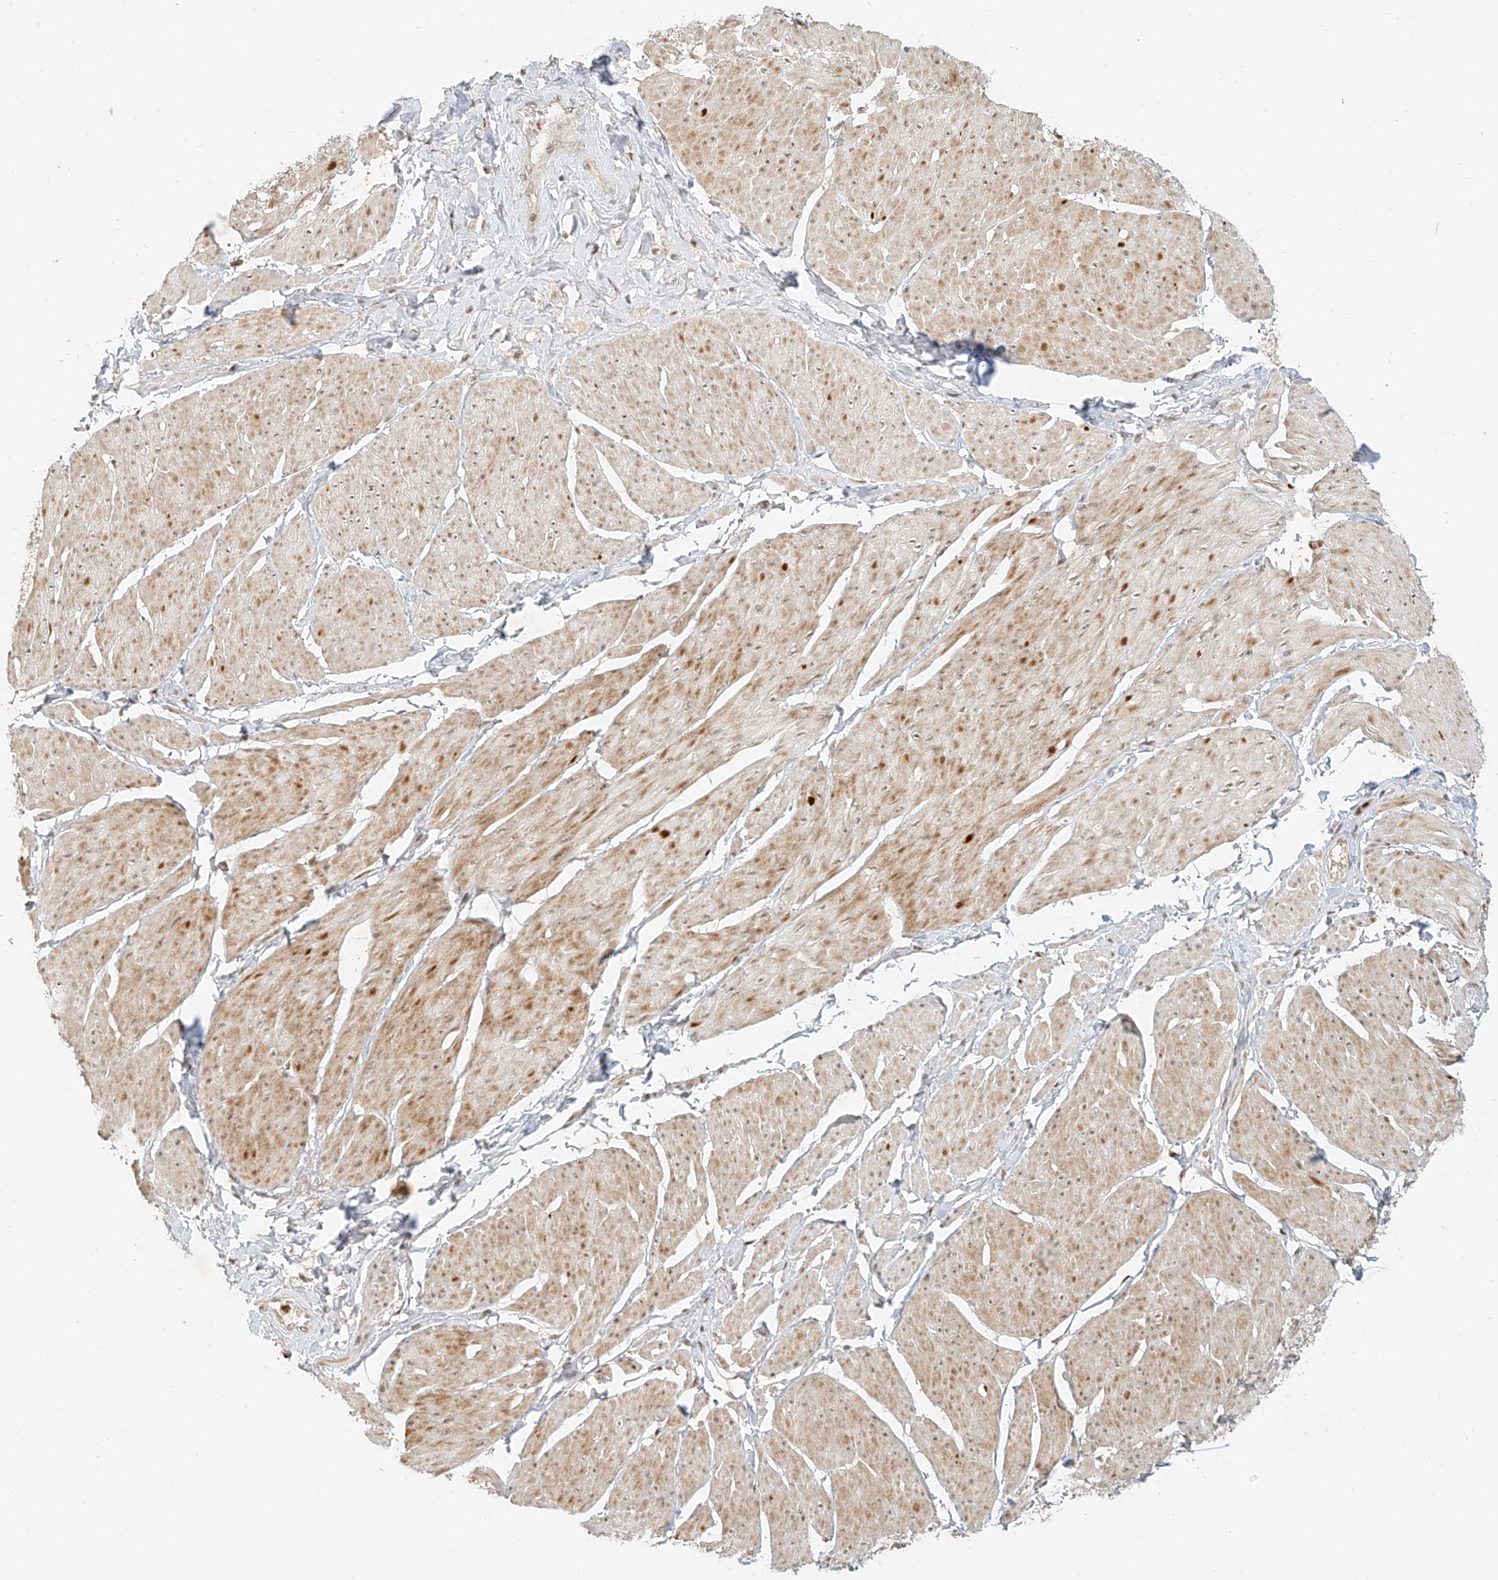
{"staining": {"intensity": "moderate", "quantity": ">75%", "location": "cytoplasmic/membranous,nuclear"}, "tissue": "smooth muscle", "cell_type": "Smooth muscle cells", "image_type": "normal", "snomed": [{"axis": "morphology", "description": "Urothelial carcinoma, High grade"}, {"axis": "topography", "description": "Urinary bladder"}], "caption": "A brown stain highlights moderate cytoplasmic/membranous,nuclear staining of a protein in smooth muscle cells of normal human smooth muscle.", "gene": "CXorf58", "patient": {"sex": "male", "age": 46}}